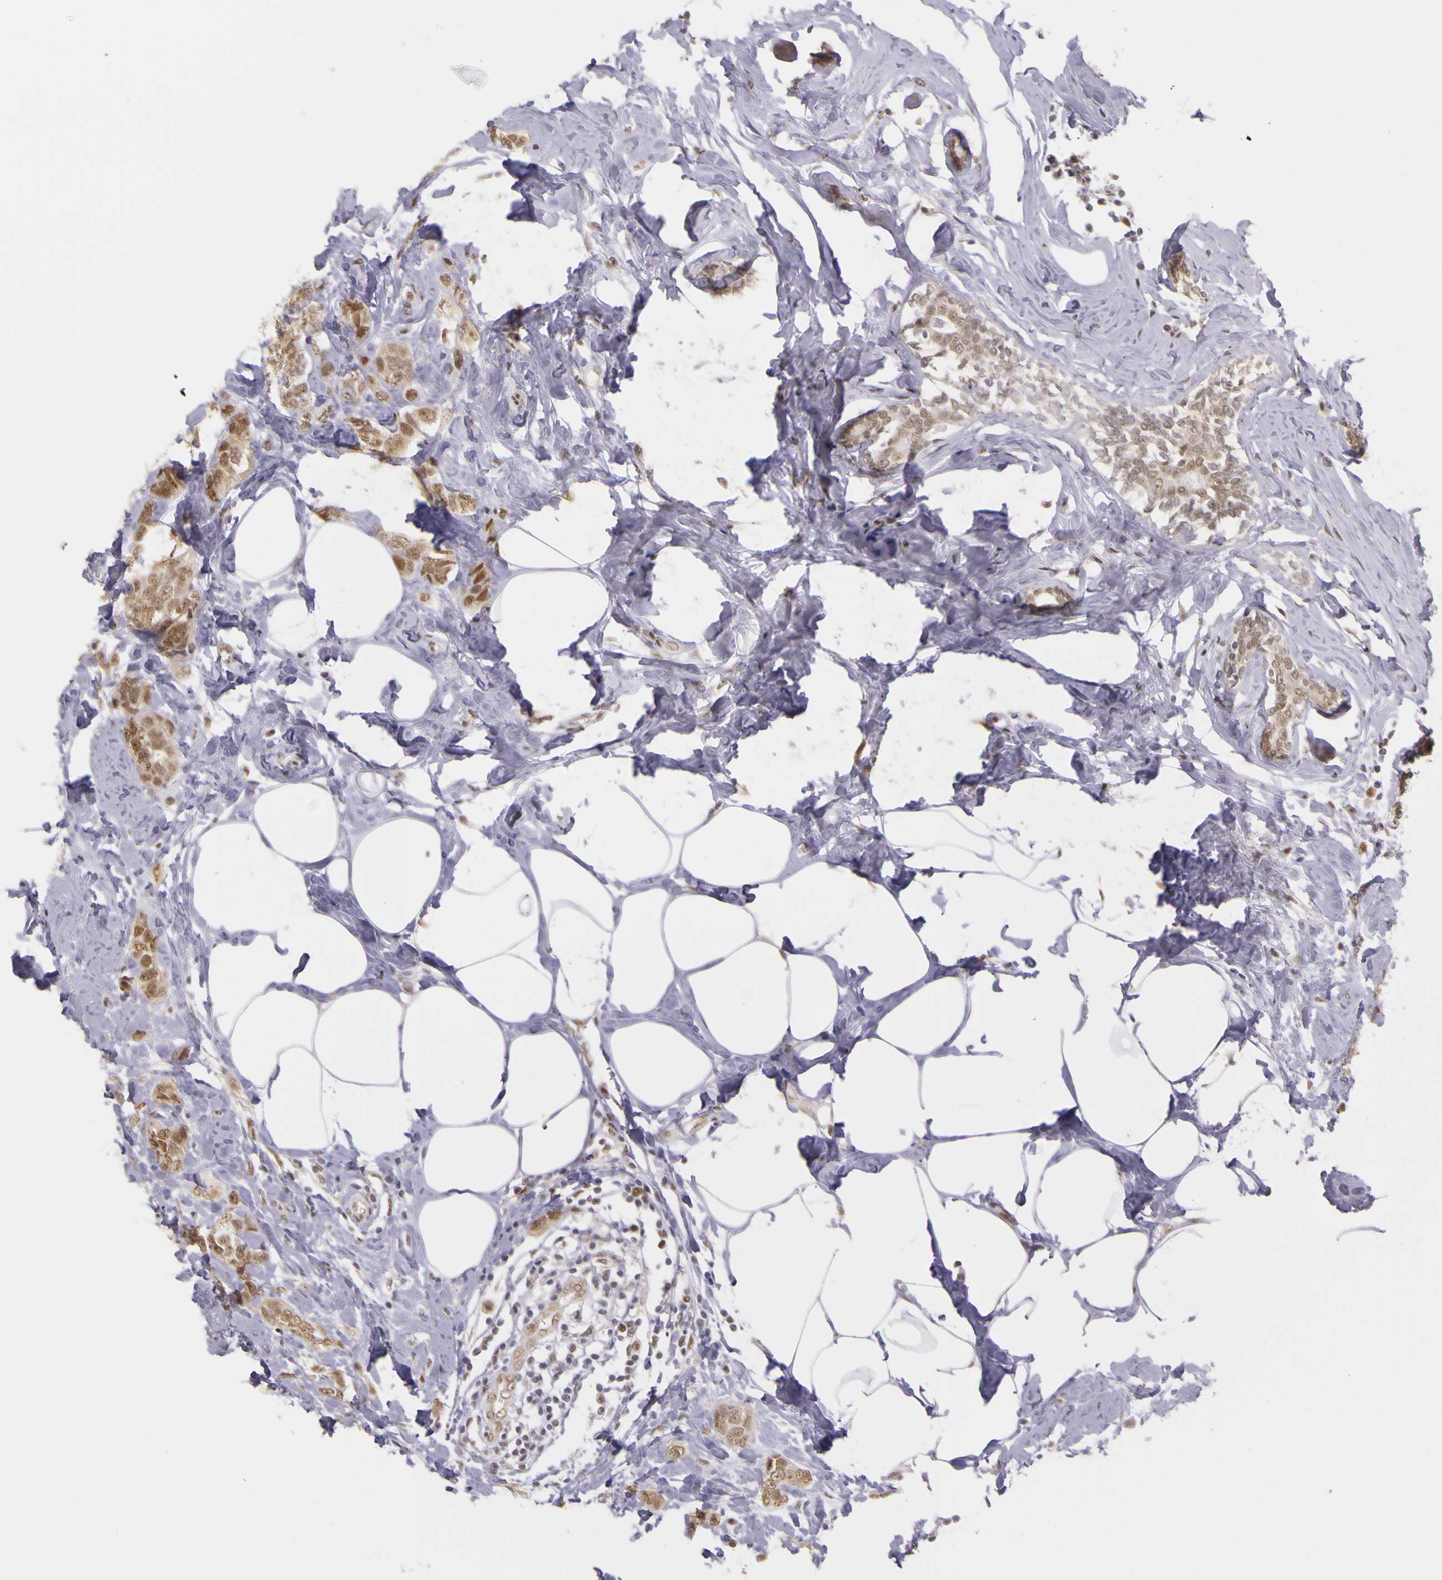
{"staining": {"intensity": "weak", "quantity": ">75%", "location": "cytoplasmic/membranous,nuclear"}, "tissue": "breast cancer", "cell_type": "Tumor cells", "image_type": "cancer", "snomed": [{"axis": "morphology", "description": "Normal tissue, NOS"}, {"axis": "morphology", "description": "Duct carcinoma"}, {"axis": "topography", "description": "Breast"}], "caption": "Protein staining reveals weak cytoplasmic/membranous and nuclear expression in about >75% of tumor cells in breast cancer.", "gene": "WDR13", "patient": {"sex": "female", "age": 50}}